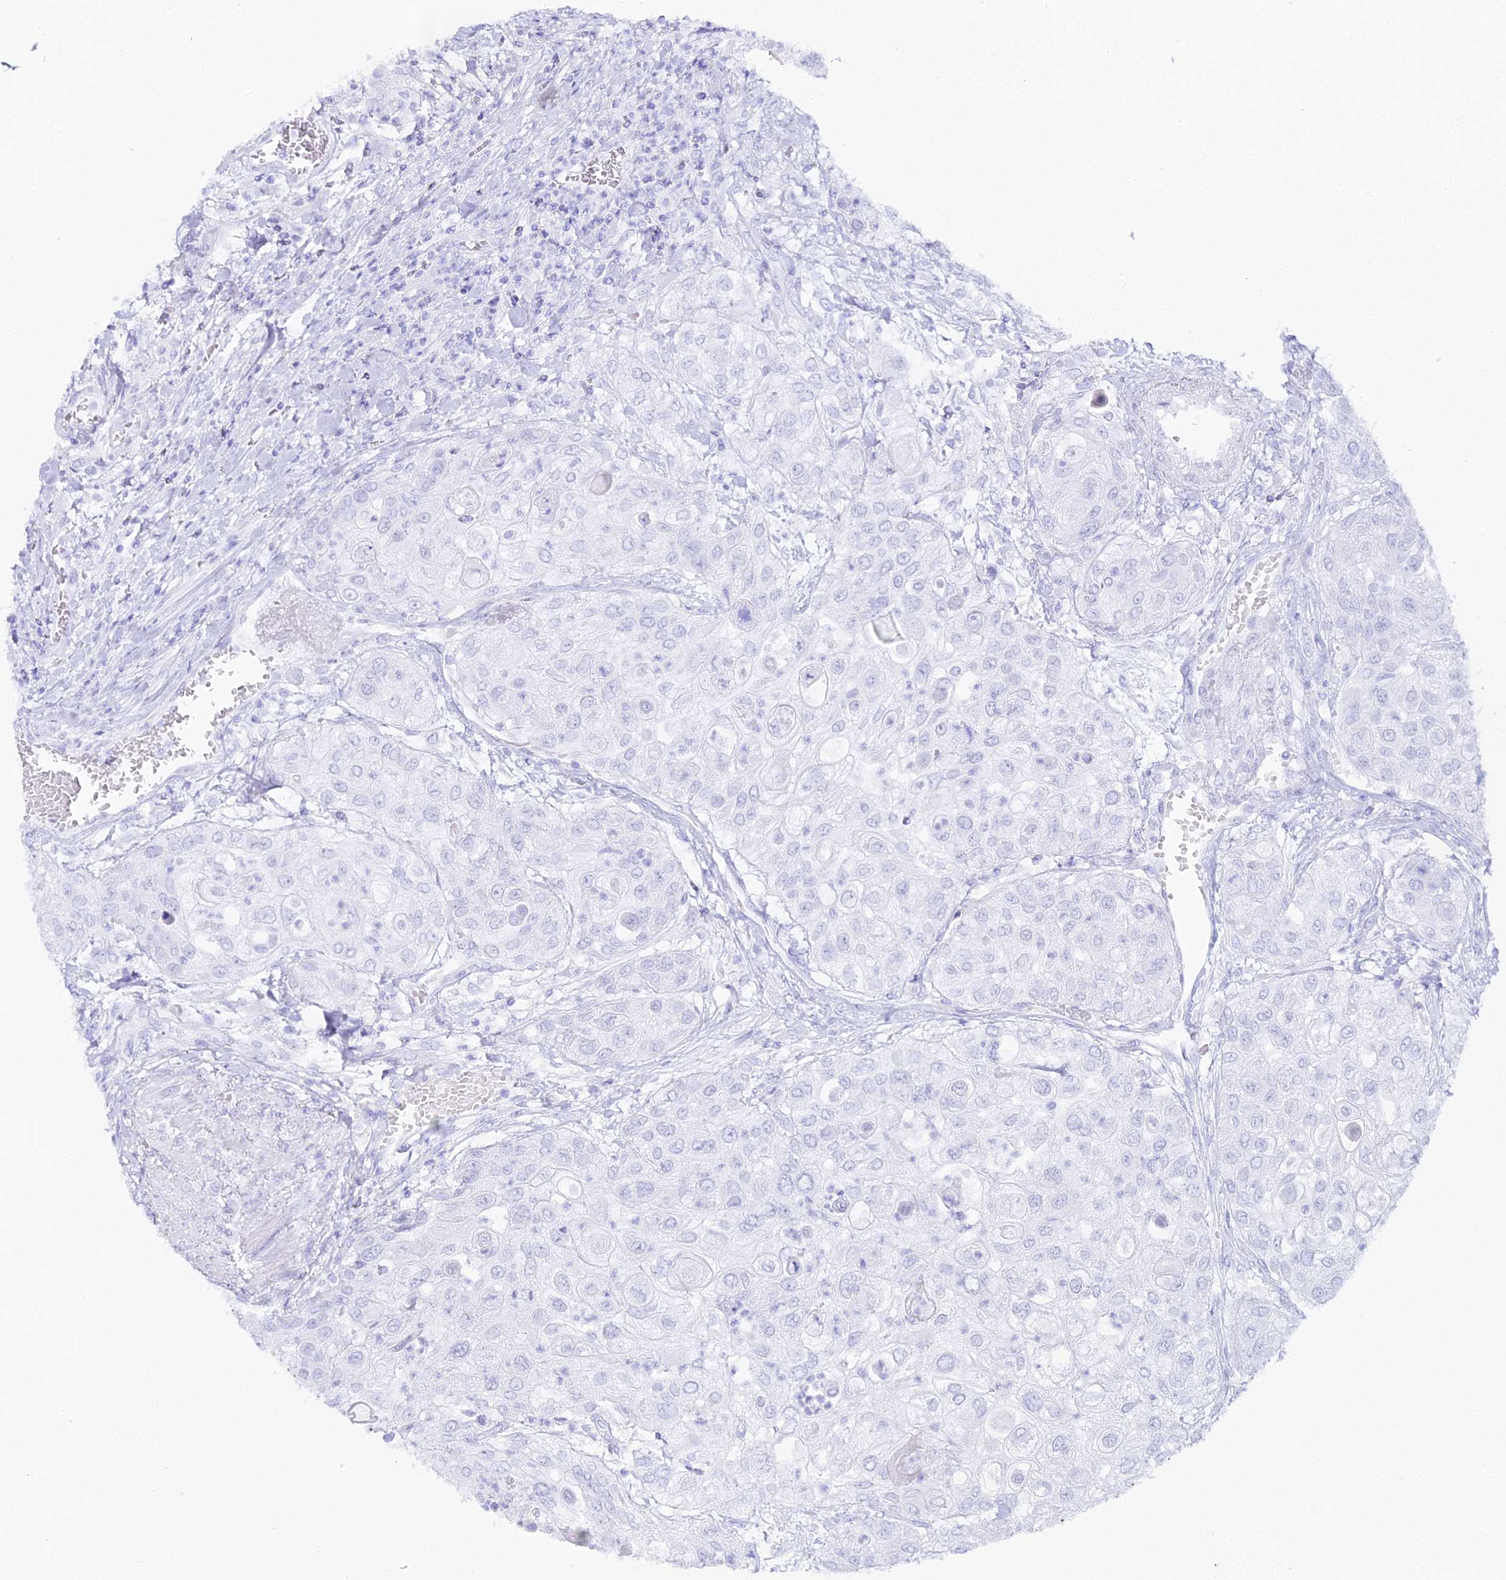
{"staining": {"intensity": "negative", "quantity": "none", "location": "none"}, "tissue": "urothelial cancer", "cell_type": "Tumor cells", "image_type": "cancer", "snomed": [{"axis": "morphology", "description": "Urothelial carcinoma, High grade"}, {"axis": "topography", "description": "Urinary bladder"}], "caption": "This is an immunohistochemistry (IHC) micrograph of urothelial cancer. There is no expression in tumor cells.", "gene": "ALPG", "patient": {"sex": "female", "age": 79}}